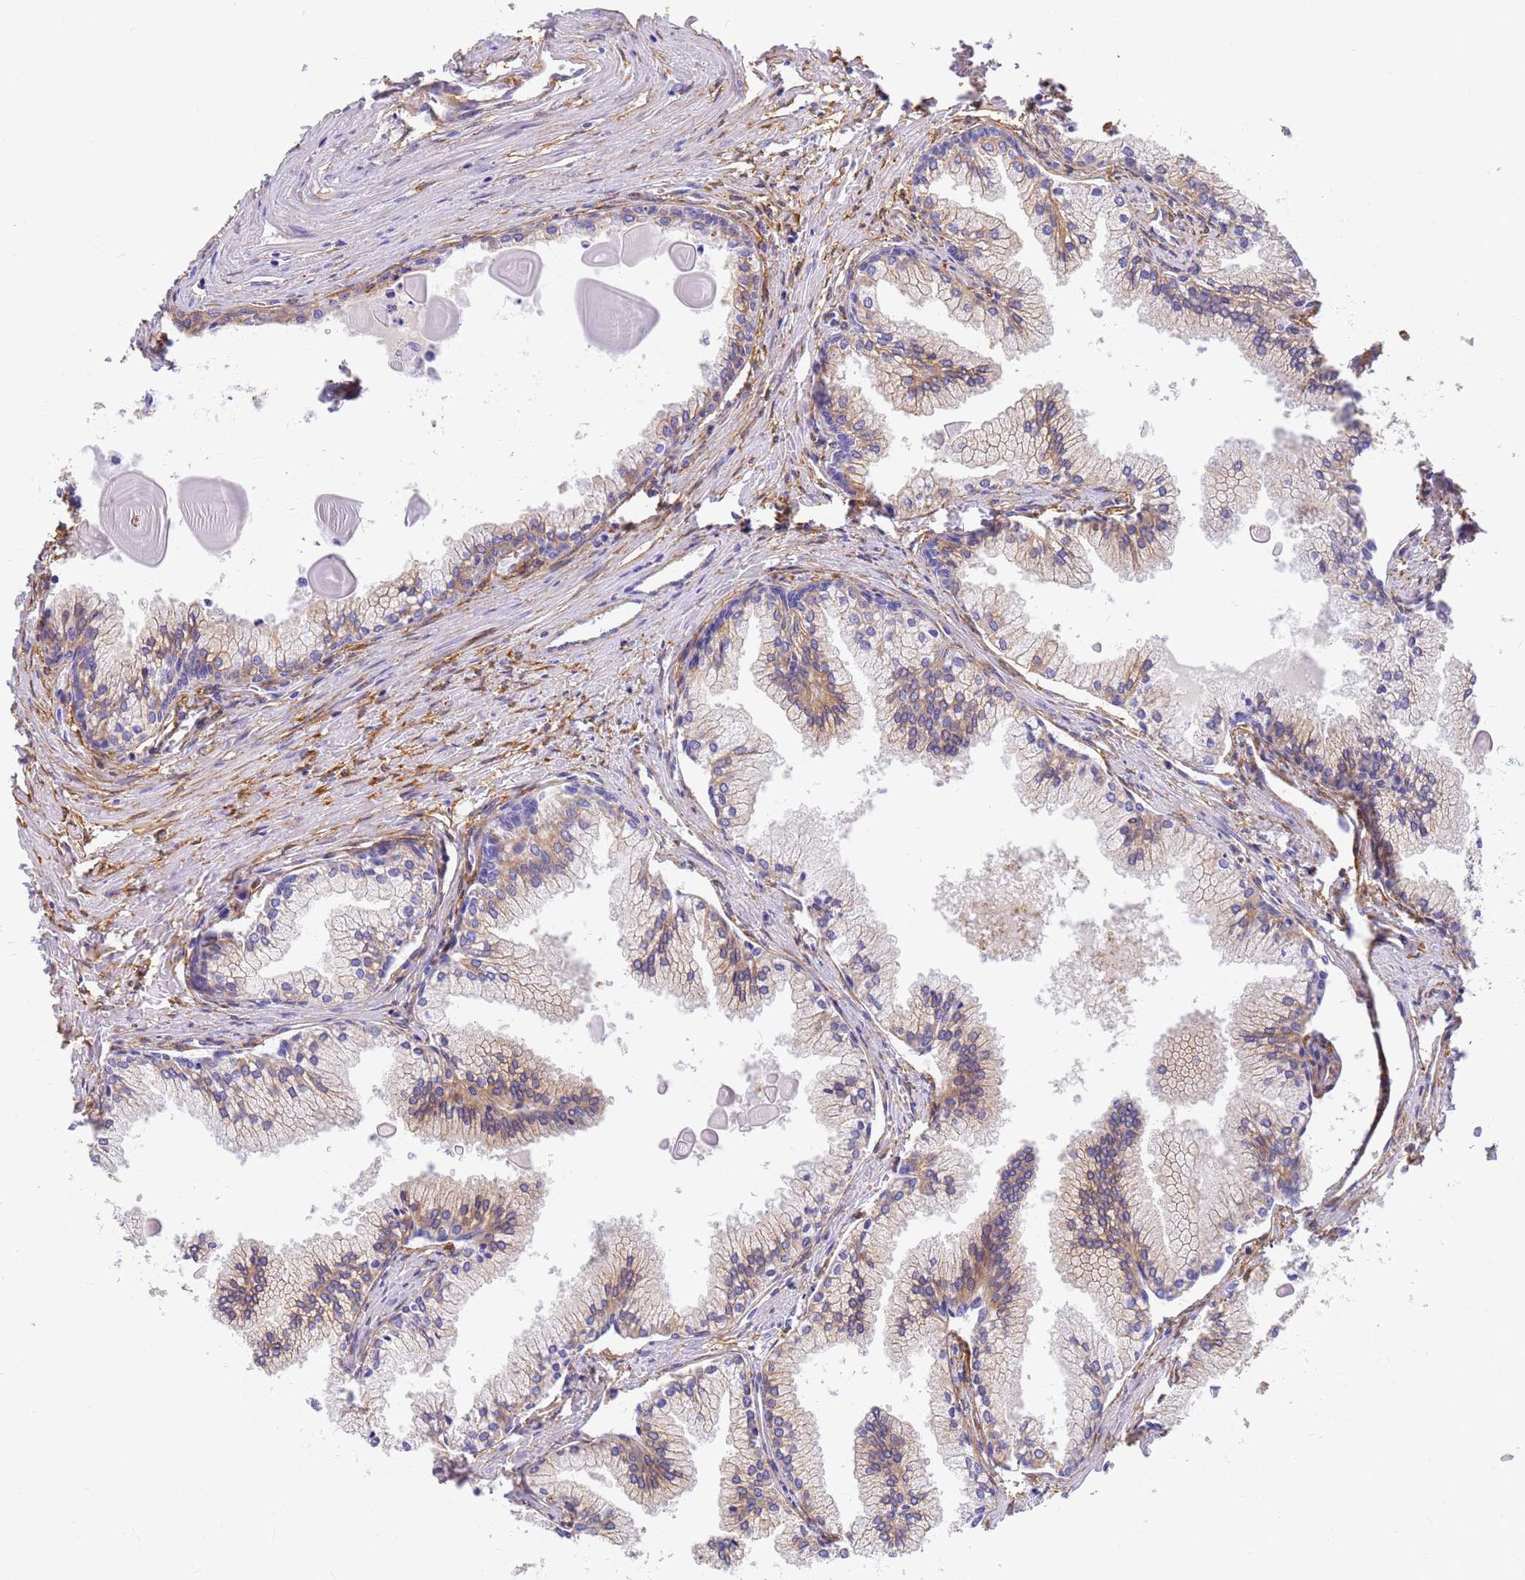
{"staining": {"intensity": "weak", "quantity": "25%-75%", "location": "cytoplasmic/membranous"}, "tissue": "prostate cancer", "cell_type": "Tumor cells", "image_type": "cancer", "snomed": [{"axis": "morphology", "description": "Adenocarcinoma, High grade"}, {"axis": "topography", "description": "Prostate"}], "caption": "A brown stain shows weak cytoplasmic/membranous expression of a protein in prostate high-grade adenocarcinoma tumor cells. (brown staining indicates protein expression, while blue staining denotes nuclei).", "gene": "MVB12A", "patient": {"sex": "male", "age": 68}}